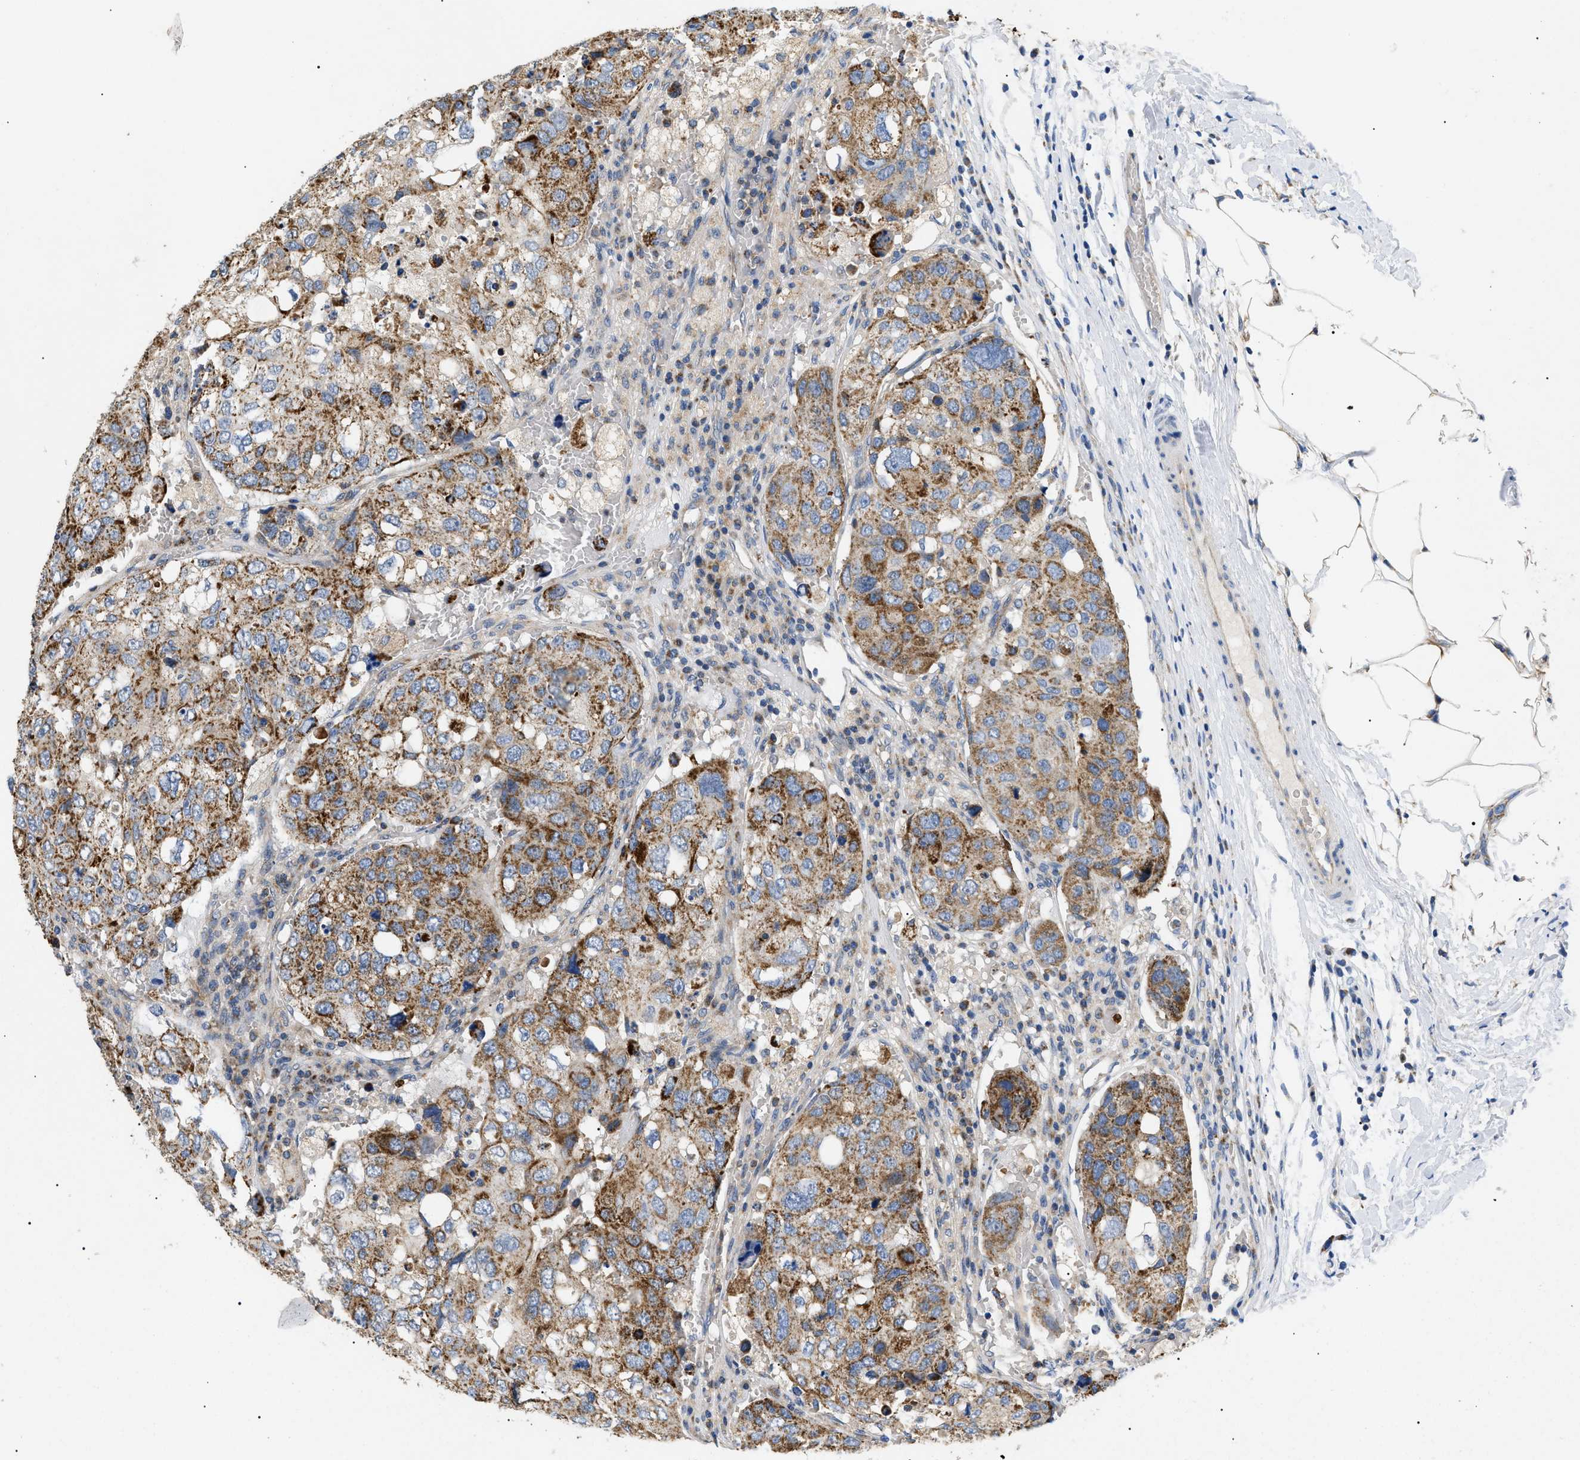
{"staining": {"intensity": "moderate", "quantity": ">75%", "location": "cytoplasmic/membranous"}, "tissue": "urothelial cancer", "cell_type": "Tumor cells", "image_type": "cancer", "snomed": [{"axis": "morphology", "description": "Urothelial carcinoma, High grade"}, {"axis": "topography", "description": "Lymph node"}, {"axis": "topography", "description": "Urinary bladder"}], "caption": "The photomicrograph shows immunohistochemical staining of high-grade urothelial carcinoma. There is moderate cytoplasmic/membranous staining is identified in approximately >75% of tumor cells.", "gene": "TOMM6", "patient": {"sex": "male", "age": 51}}